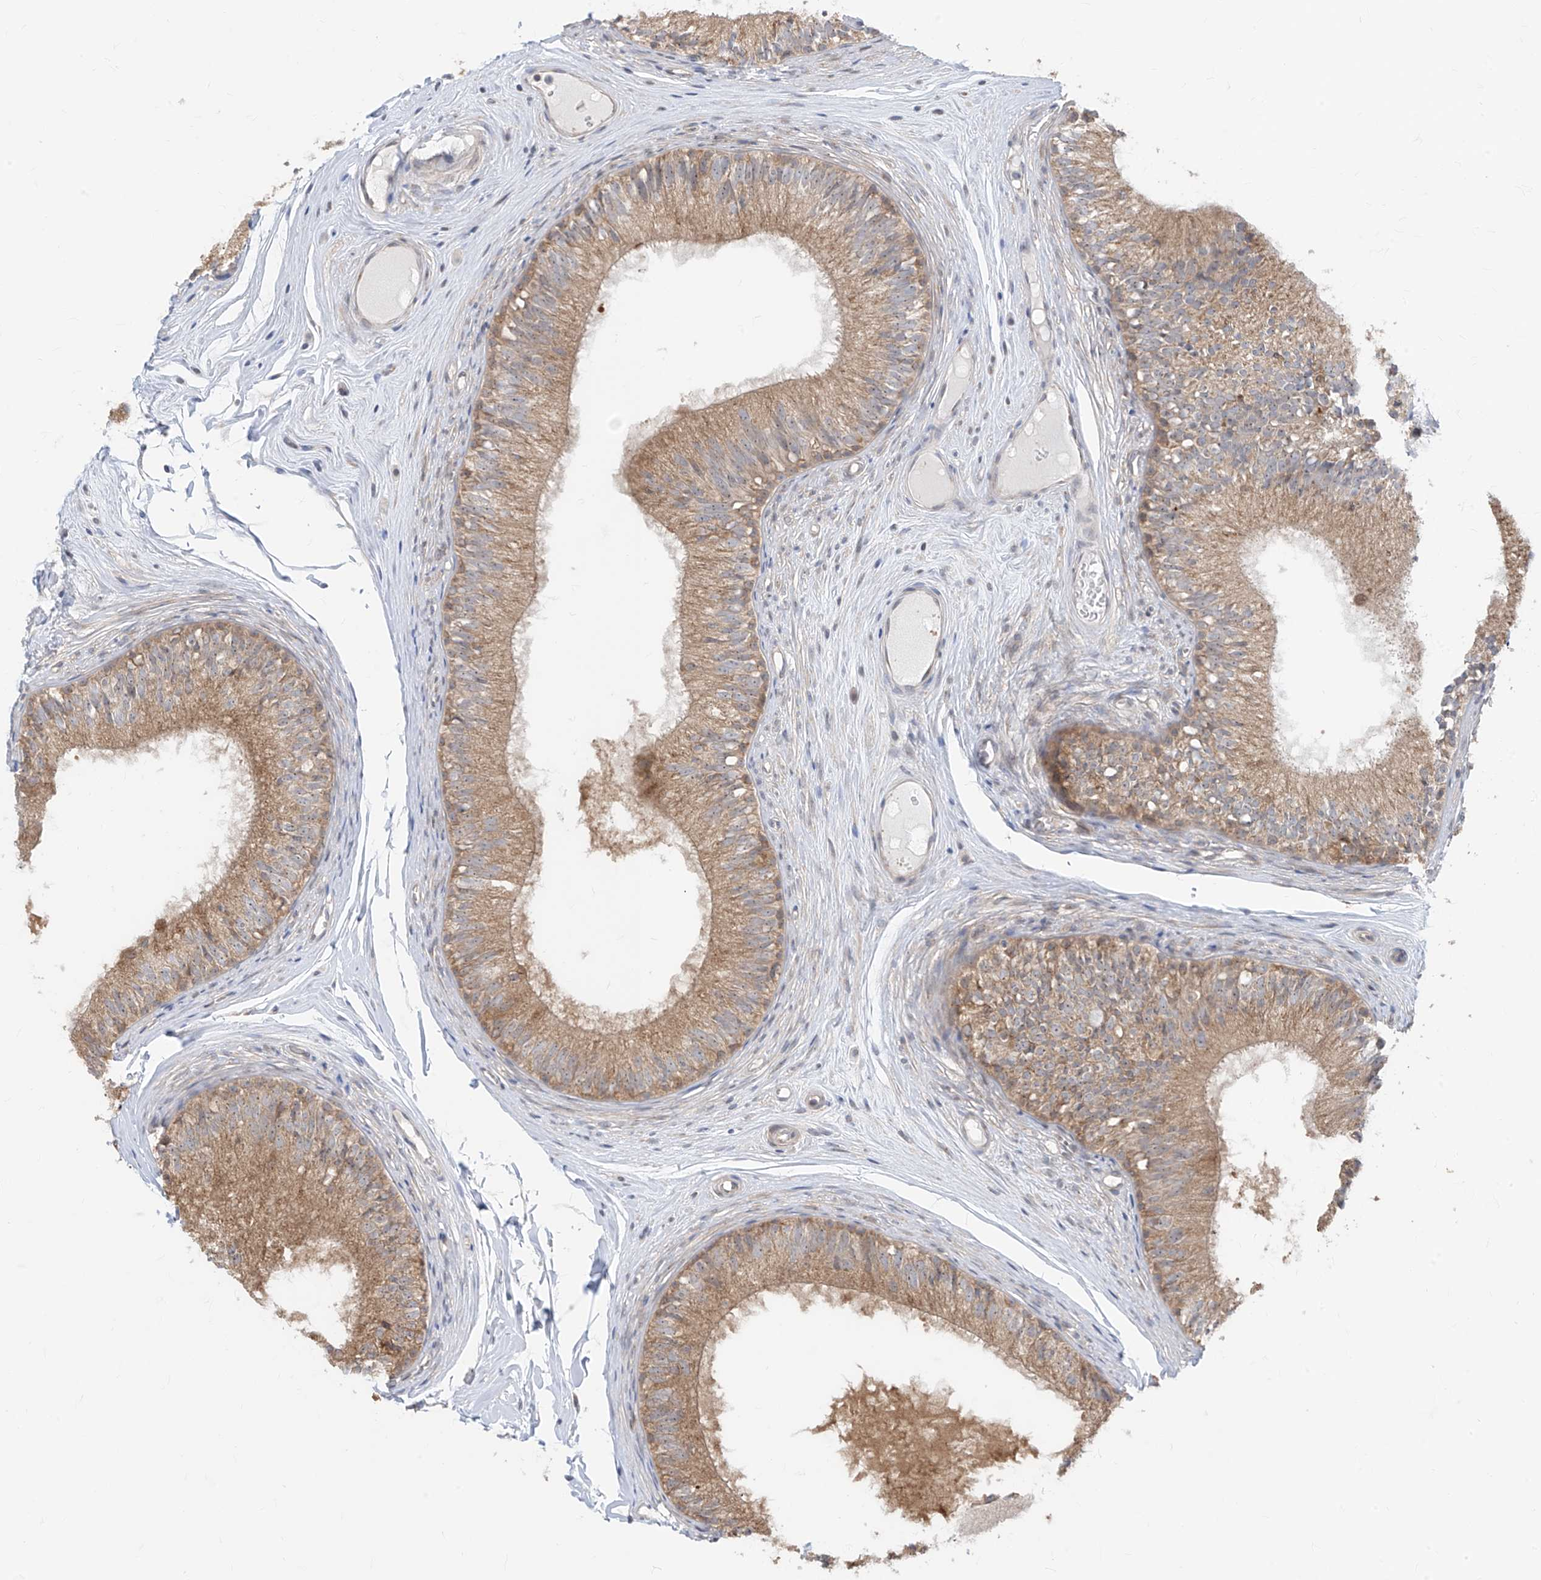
{"staining": {"intensity": "moderate", "quantity": "25%-75%", "location": "cytoplasmic/membranous"}, "tissue": "epididymis", "cell_type": "Glandular cells", "image_type": "normal", "snomed": [{"axis": "morphology", "description": "Normal tissue, NOS"}, {"axis": "morphology", "description": "Seminoma in situ"}, {"axis": "topography", "description": "Testis"}, {"axis": "topography", "description": "Epididymis"}], "caption": "Moderate cytoplasmic/membranous expression is present in about 25%-75% of glandular cells in benign epididymis. (IHC, brightfield microscopy, high magnification).", "gene": "TTC38", "patient": {"sex": "male", "age": 28}}